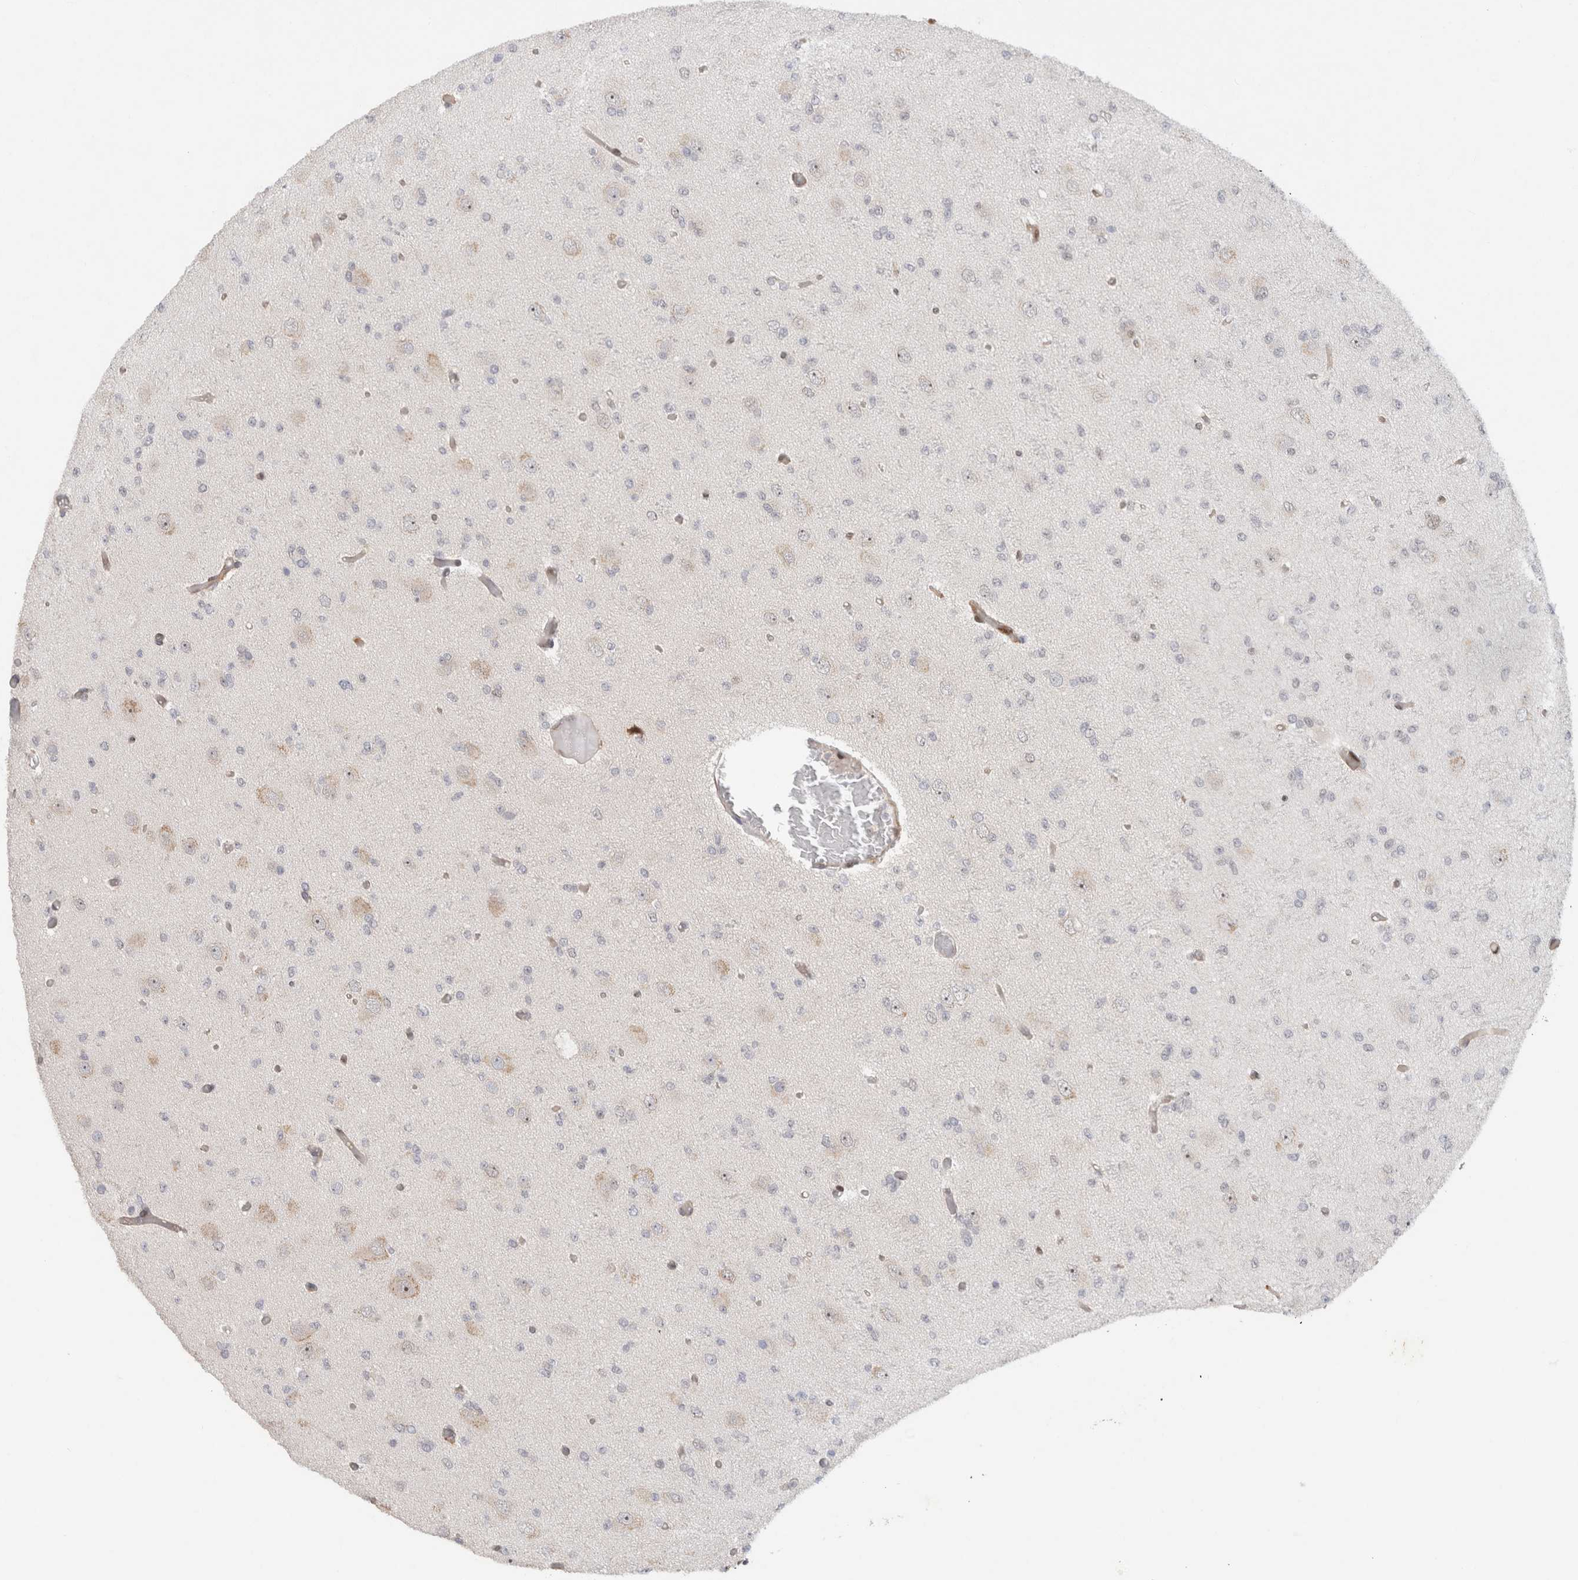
{"staining": {"intensity": "negative", "quantity": "none", "location": "none"}, "tissue": "glioma", "cell_type": "Tumor cells", "image_type": "cancer", "snomed": [{"axis": "morphology", "description": "Glioma, malignant, Low grade"}, {"axis": "topography", "description": "Brain"}], "caption": "The immunohistochemistry micrograph has no significant positivity in tumor cells of malignant glioma (low-grade) tissue.", "gene": "TCF4", "patient": {"sex": "female", "age": 22}}